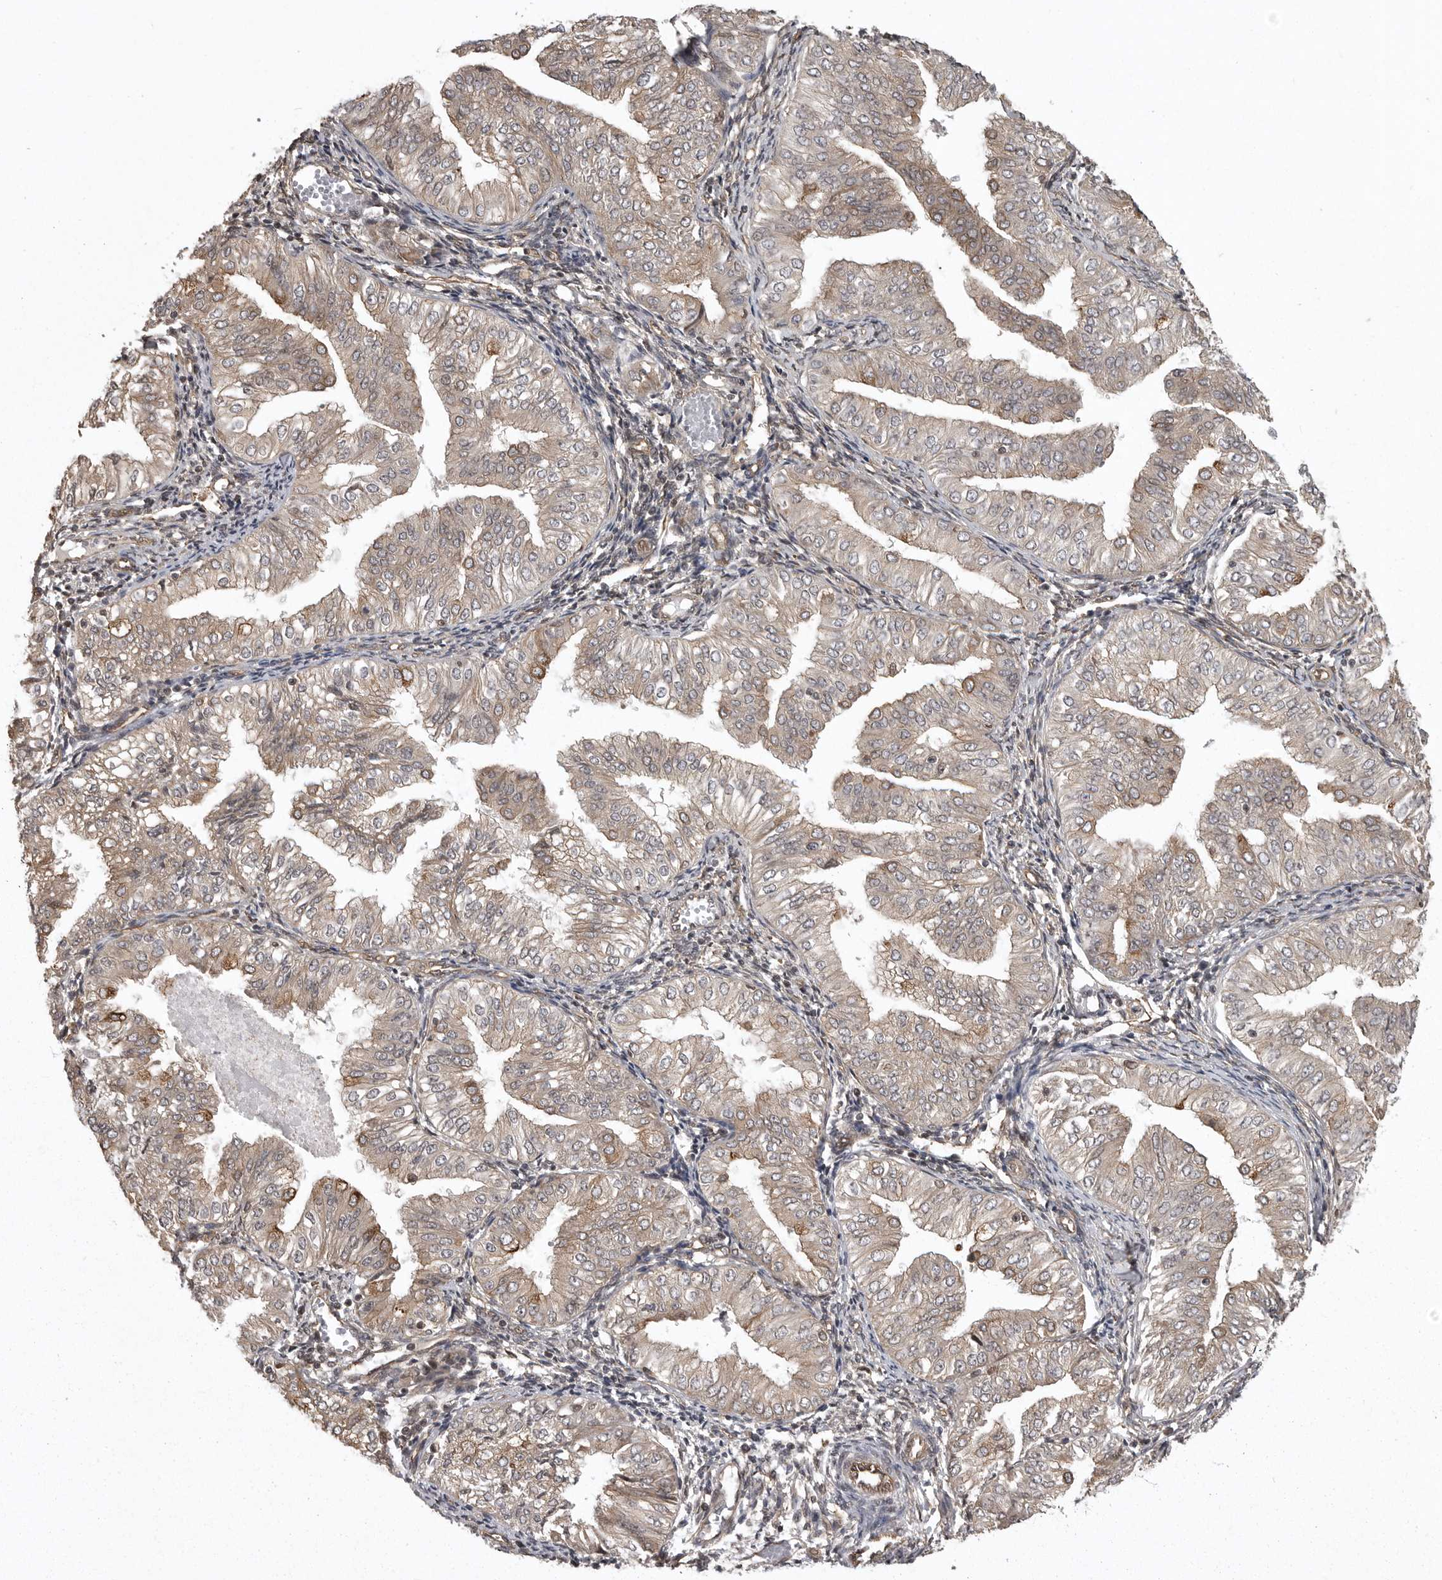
{"staining": {"intensity": "moderate", "quantity": "<25%", "location": "cytoplasmic/membranous"}, "tissue": "endometrial cancer", "cell_type": "Tumor cells", "image_type": "cancer", "snomed": [{"axis": "morphology", "description": "Normal tissue, NOS"}, {"axis": "morphology", "description": "Adenocarcinoma, NOS"}, {"axis": "topography", "description": "Endometrium"}], "caption": "A brown stain labels moderate cytoplasmic/membranous staining of a protein in endometrial cancer (adenocarcinoma) tumor cells.", "gene": "DNAJC8", "patient": {"sex": "female", "age": 53}}